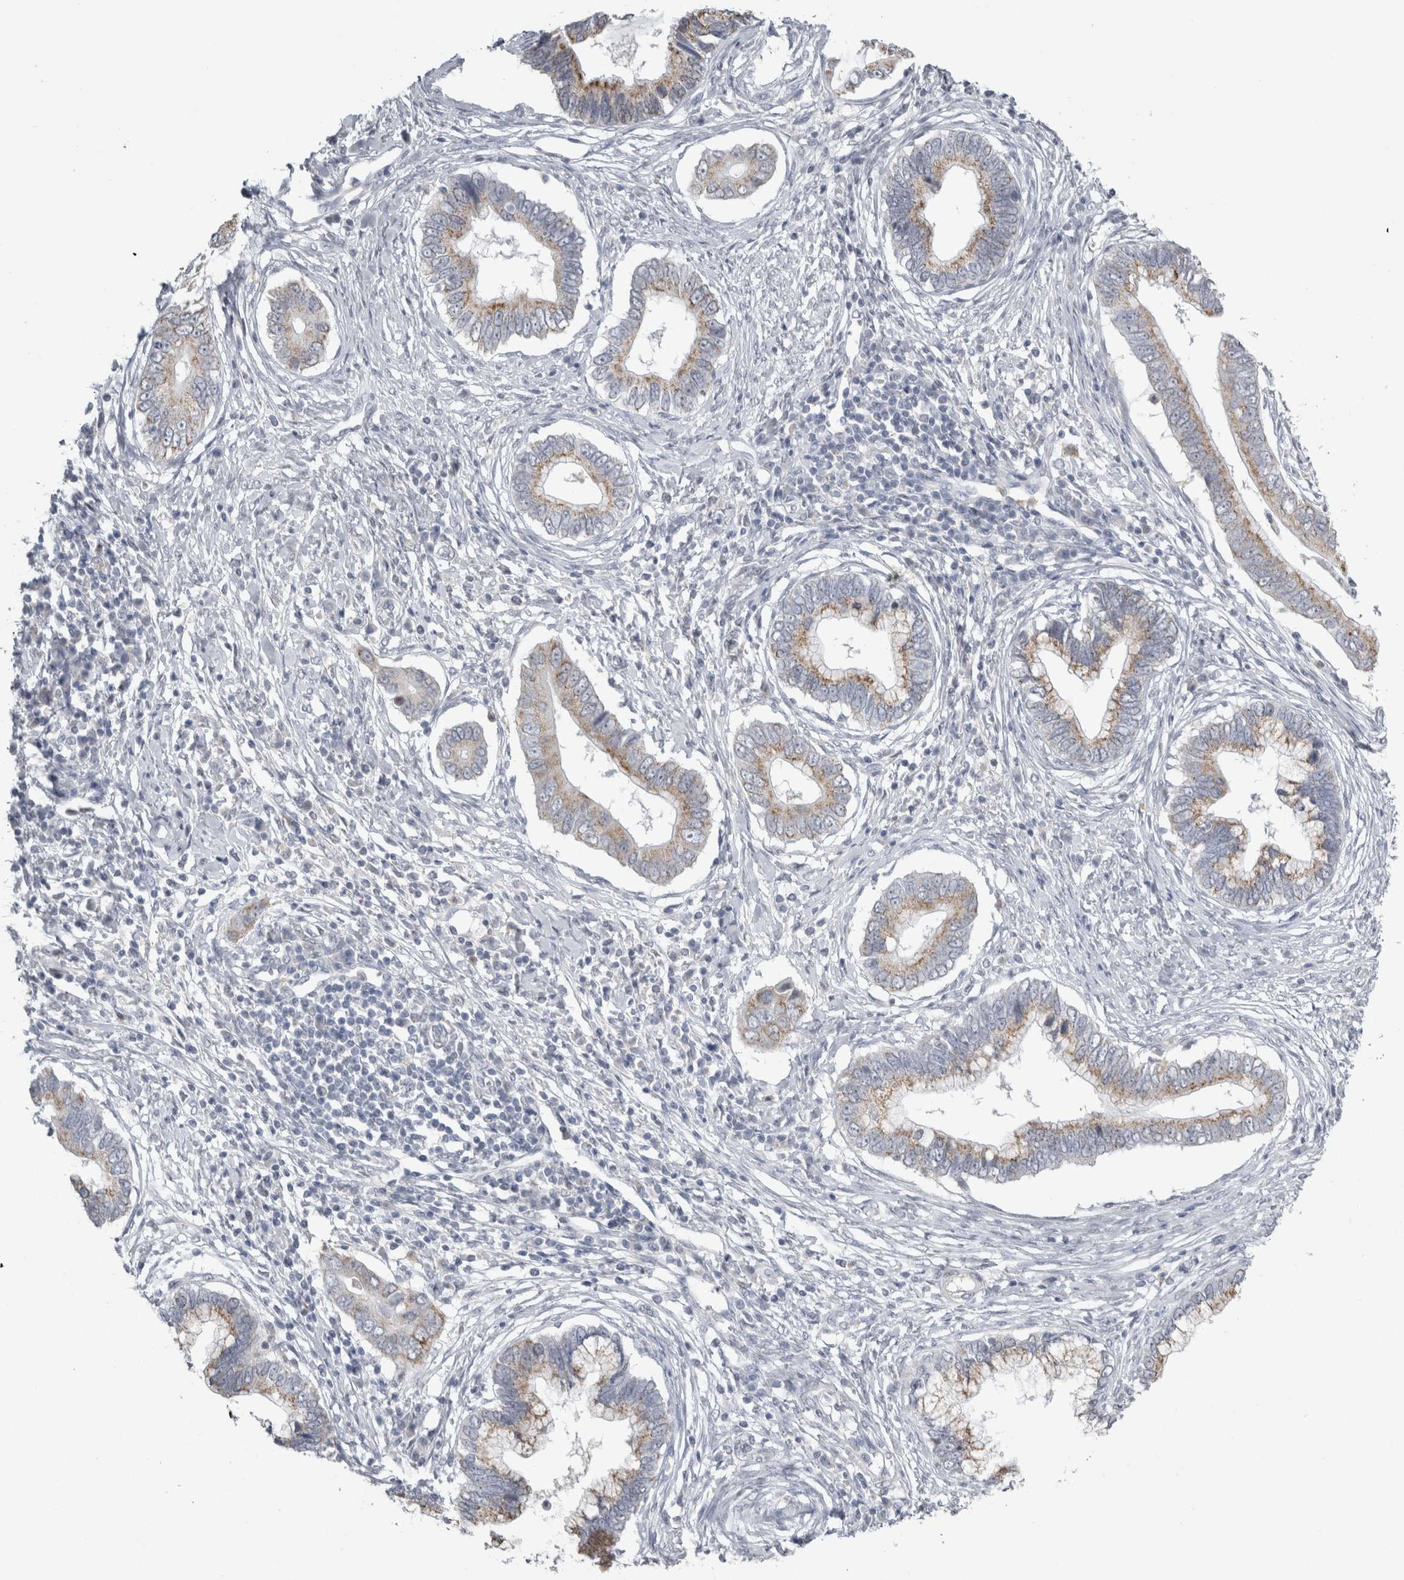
{"staining": {"intensity": "moderate", "quantity": "25%-75%", "location": "cytoplasmic/membranous"}, "tissue": "cervical cancer", "cell_type": "Tumor cells", "image_type": "cancer", "snomed": [{"axis": "morphology", "description": "Adenocarcinoma, NOS"}, {"axis": "topography", "description": "Cervix"}], "caption": "A brown stain highlights moderate cytoplasmic/membranous expression of a protein in cervical cancer (adenocarcinoma) tumor cells.", "gene": "PLIN1", "patient": {"sex": "female", "age": 44}}